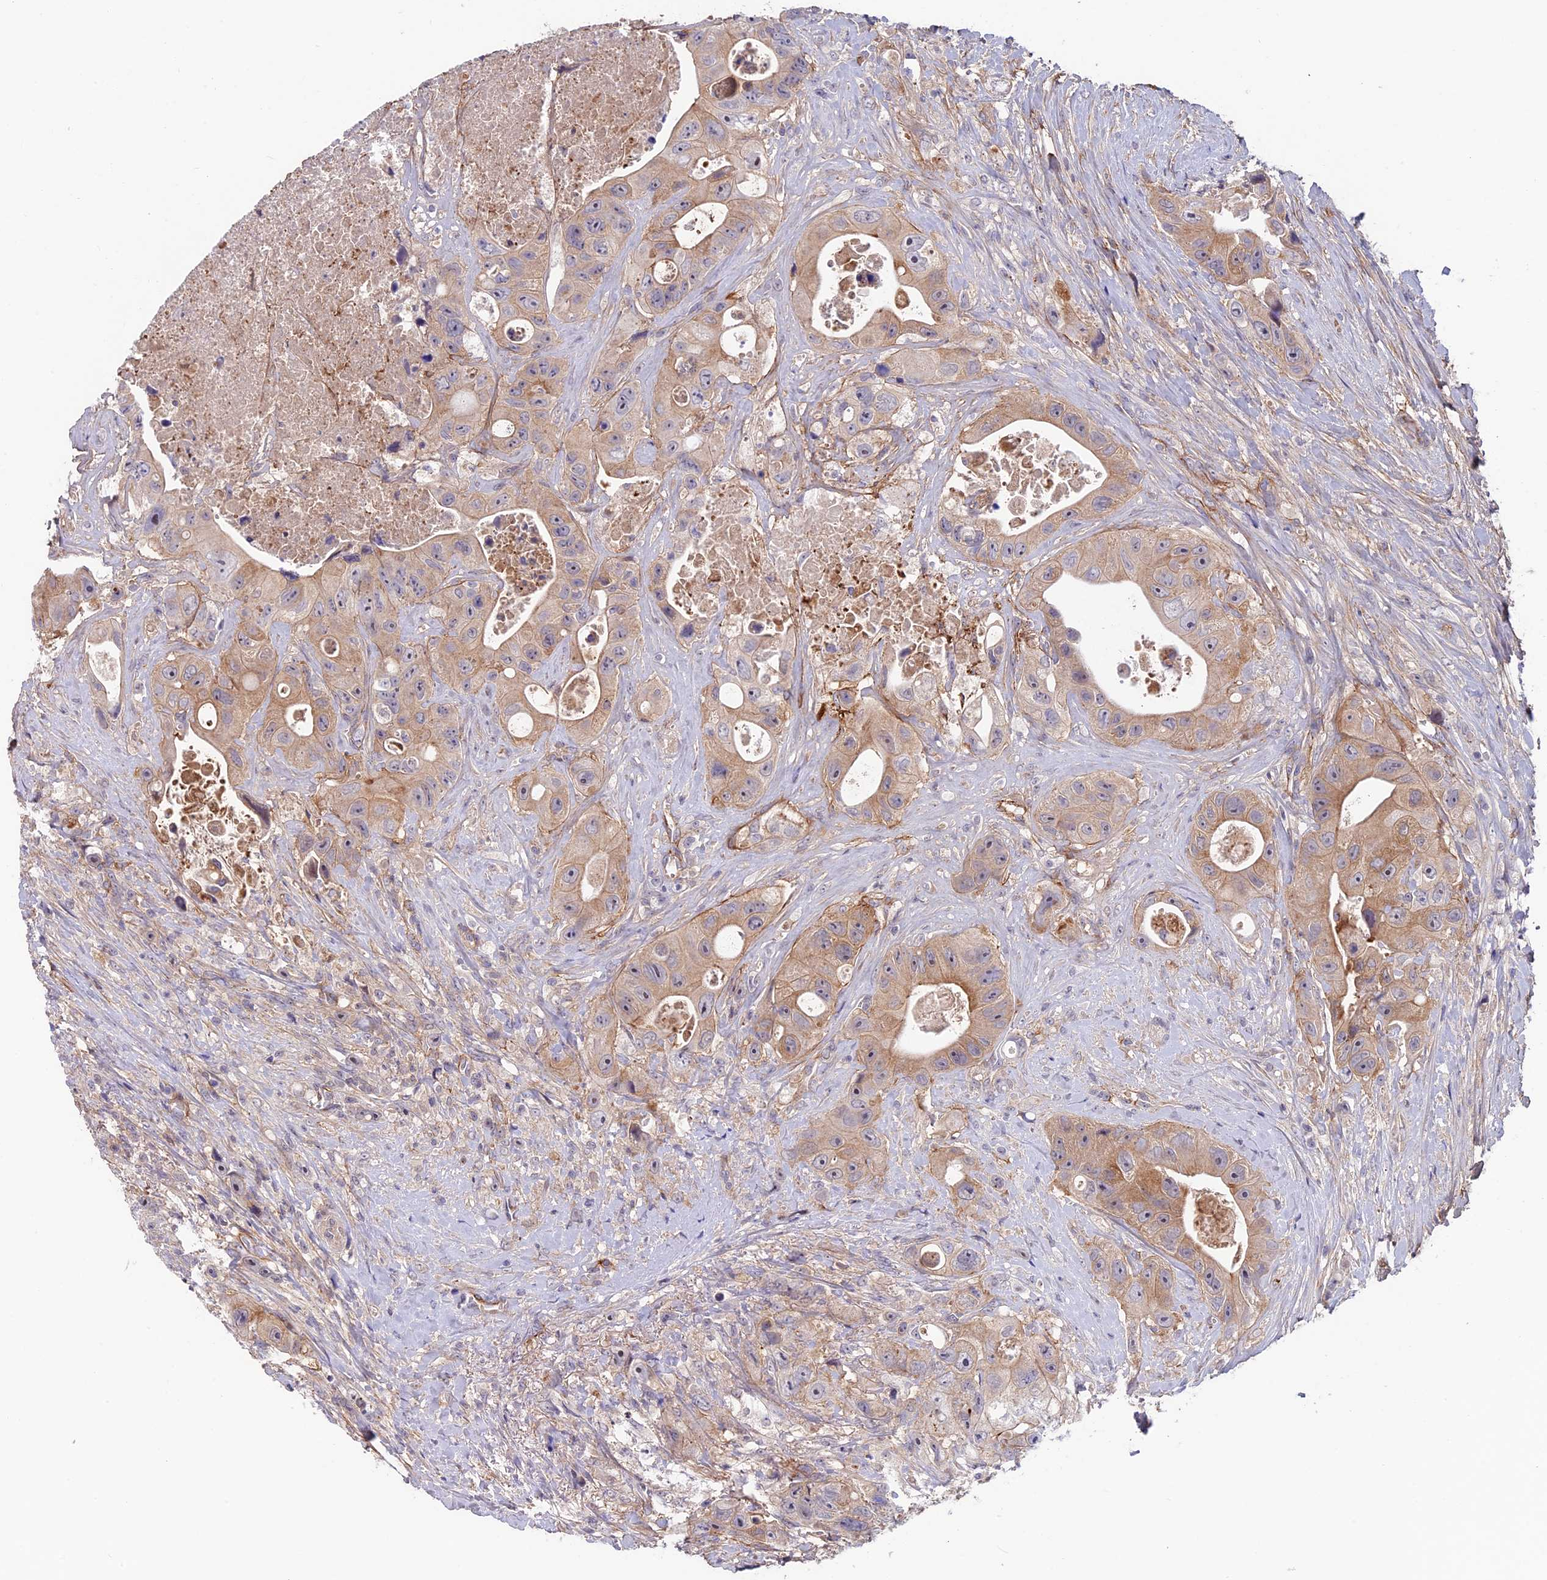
{"staining": {"intensity": "moderate", "quantity": ">75%", "location": "cytoplasmic/membranous"}, "tissue": "colorectal cancer", "cell_type": "Tumor cells", "image_type": "cancer", "snomed": [{"axis": "morphology", "description": "Adenocarcinoma, NOS"}, {"axis": "topography", "description": "Colon"}], "caption": "High-magnification brightfield microscopy of colorectal adenocarcinoma stained with DAB (3,3'-diaminobenzidine) (brown) and counterstained with hematoxylin (blue). tumor cells exhibit moderate cytoplasmic/membranous positivity is appreciated in about>75% of cells.", "gene": "COL4A3", "patient": {"sex": "female", "age": 46}}